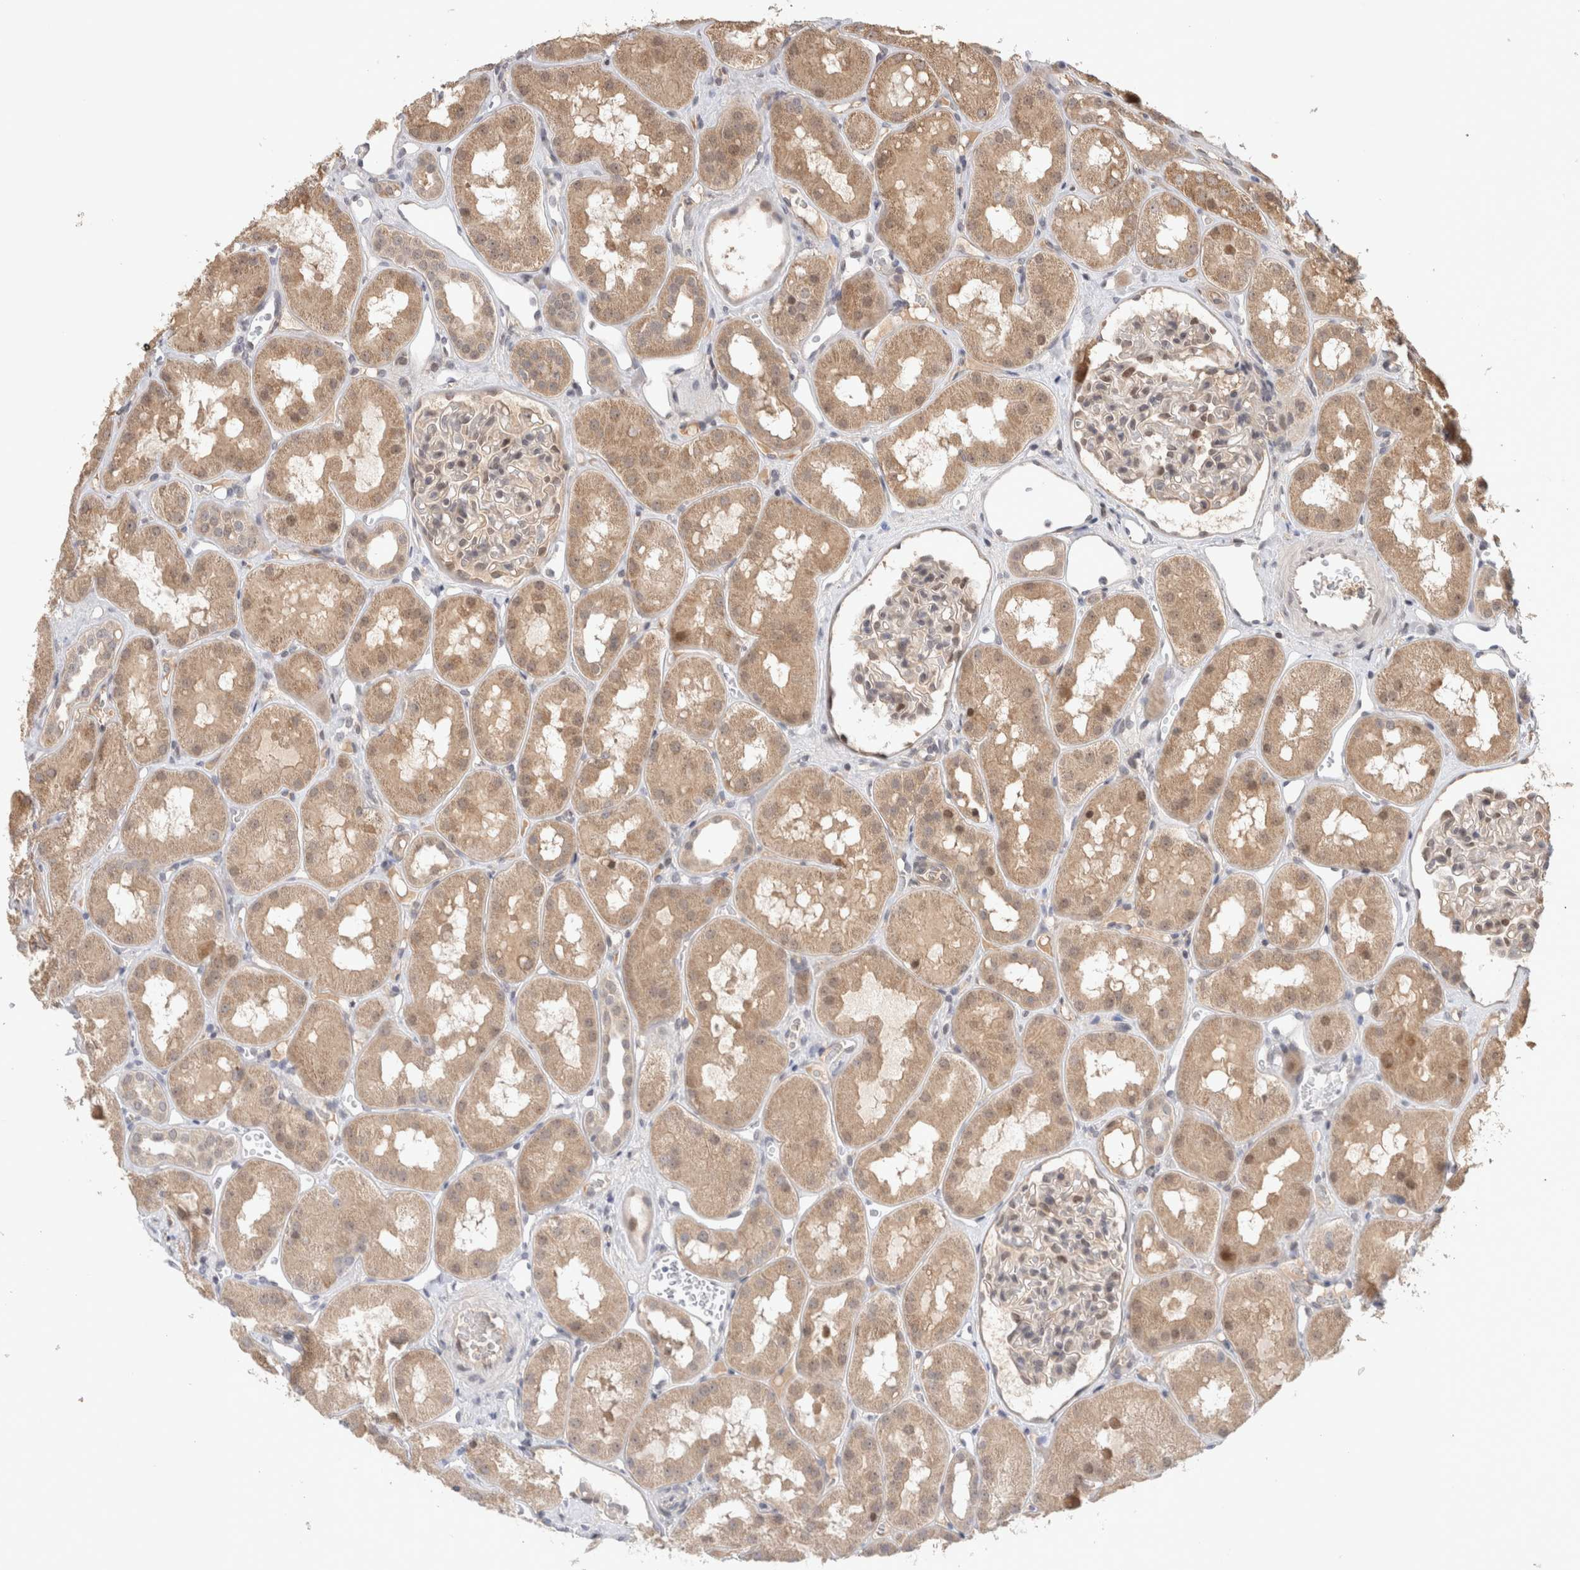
{"staining": {"intensity": "negative", "quantity": "none", "location": "none"}, "tissue": "kidney", "cell_type": "Cells in glomeruli", "image_type": "normal", "snomed": [{"axis": "morphology", "description": "Normal tissue, NOS"}, {"axis": "topography", "description": "Kidney"}], "caption": "IHC histopathology image of benign kidney: kidney stained with DAB demonstrates no significant protein staining in cells in glomeruli.", "gene": "SYDE2", "patient": {"sex": "male", "age": 16}}